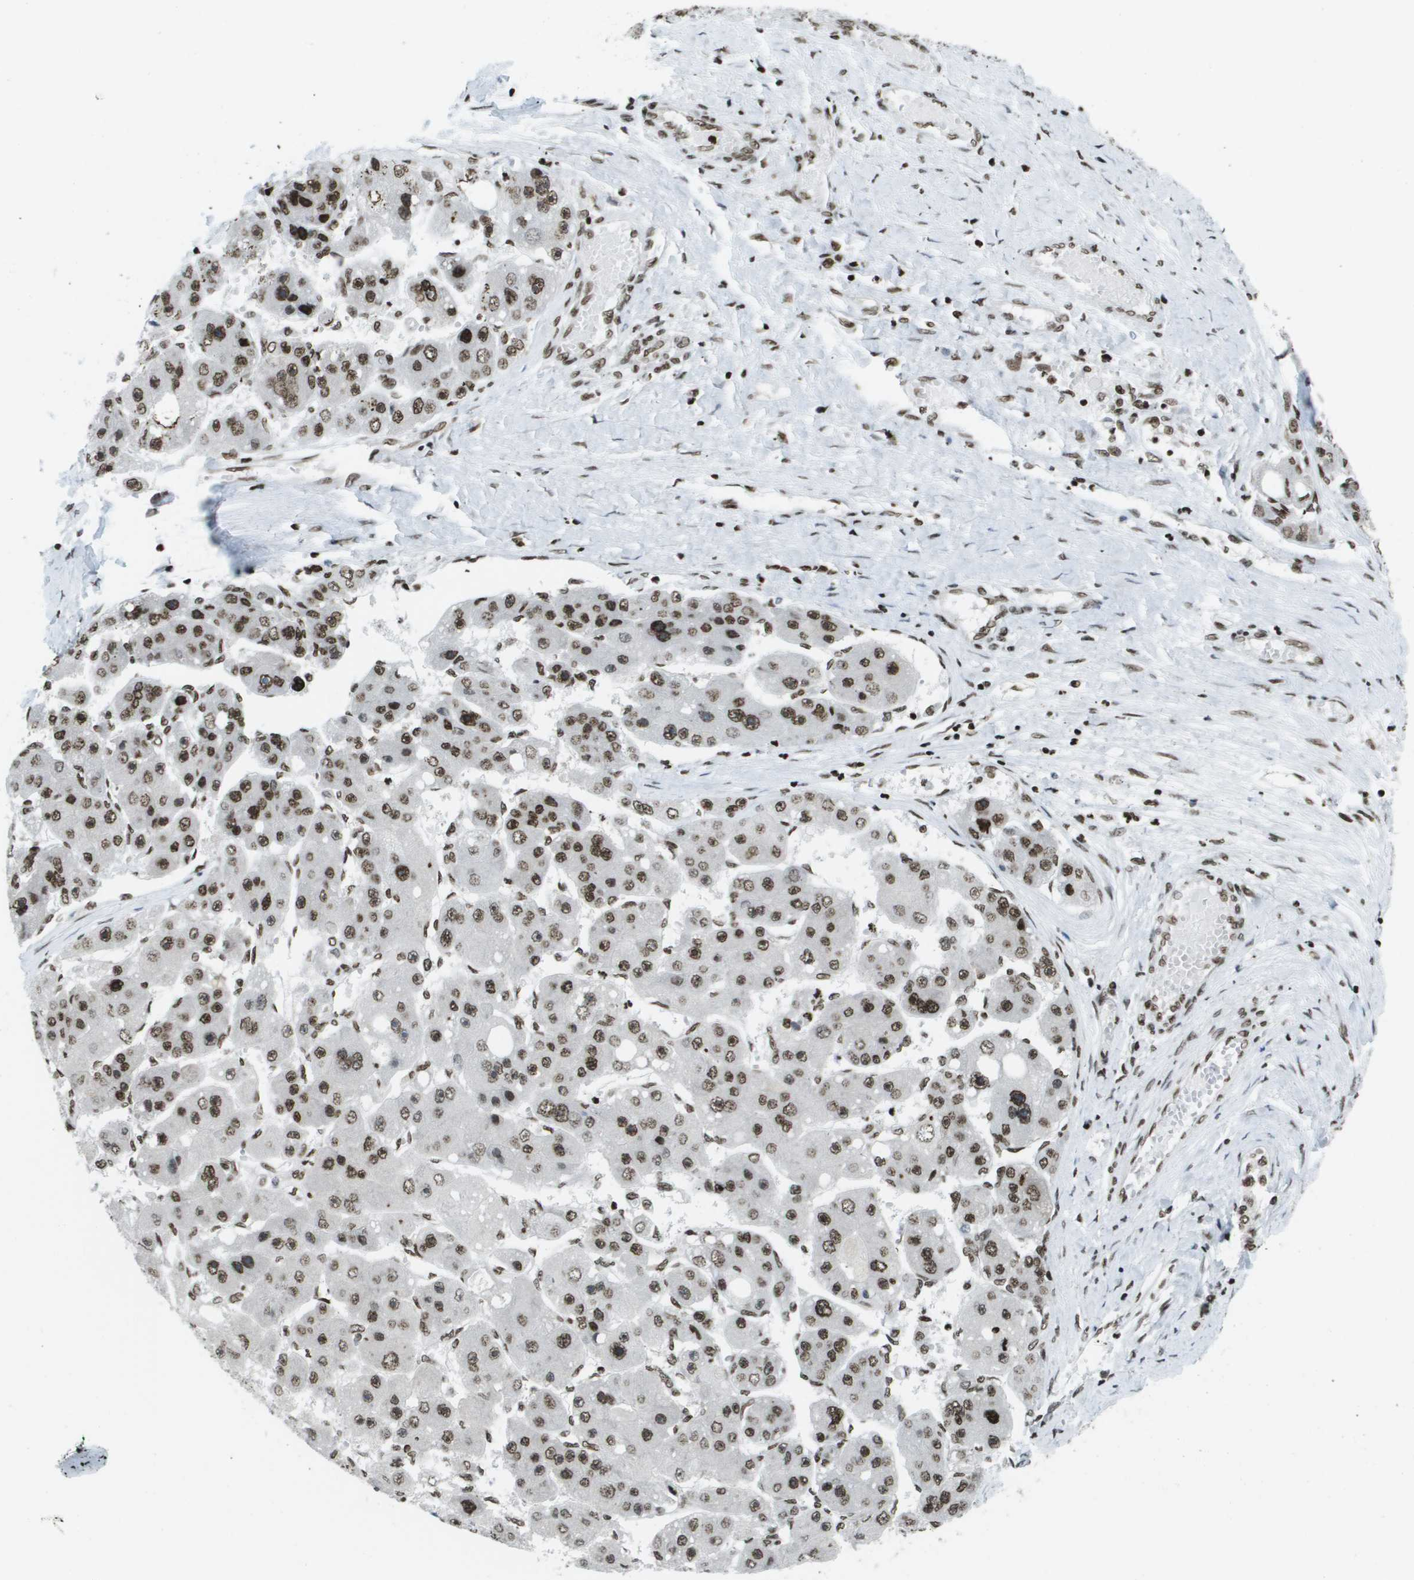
{"staining": {"intensity": "strong", "quantity": ">75%", "location": "nuclear"}, "tissue": "liver cancer", "cell_type": "Tumor cells", "image_type": "cancer", "snomed": [{"axis": "morphology", "description": "Carcinoma, Hepatocellular, NOS"}, {"axis": "topography", "description": "Liver"}], "caption": "Liver hepatocellular carcinoma stained with a brown dye demonstrates strong nuclear positive positivity in about >75% of tumor cells.", "gene": "GLYR1", "patient": {"sex": "female", "age": 61}}